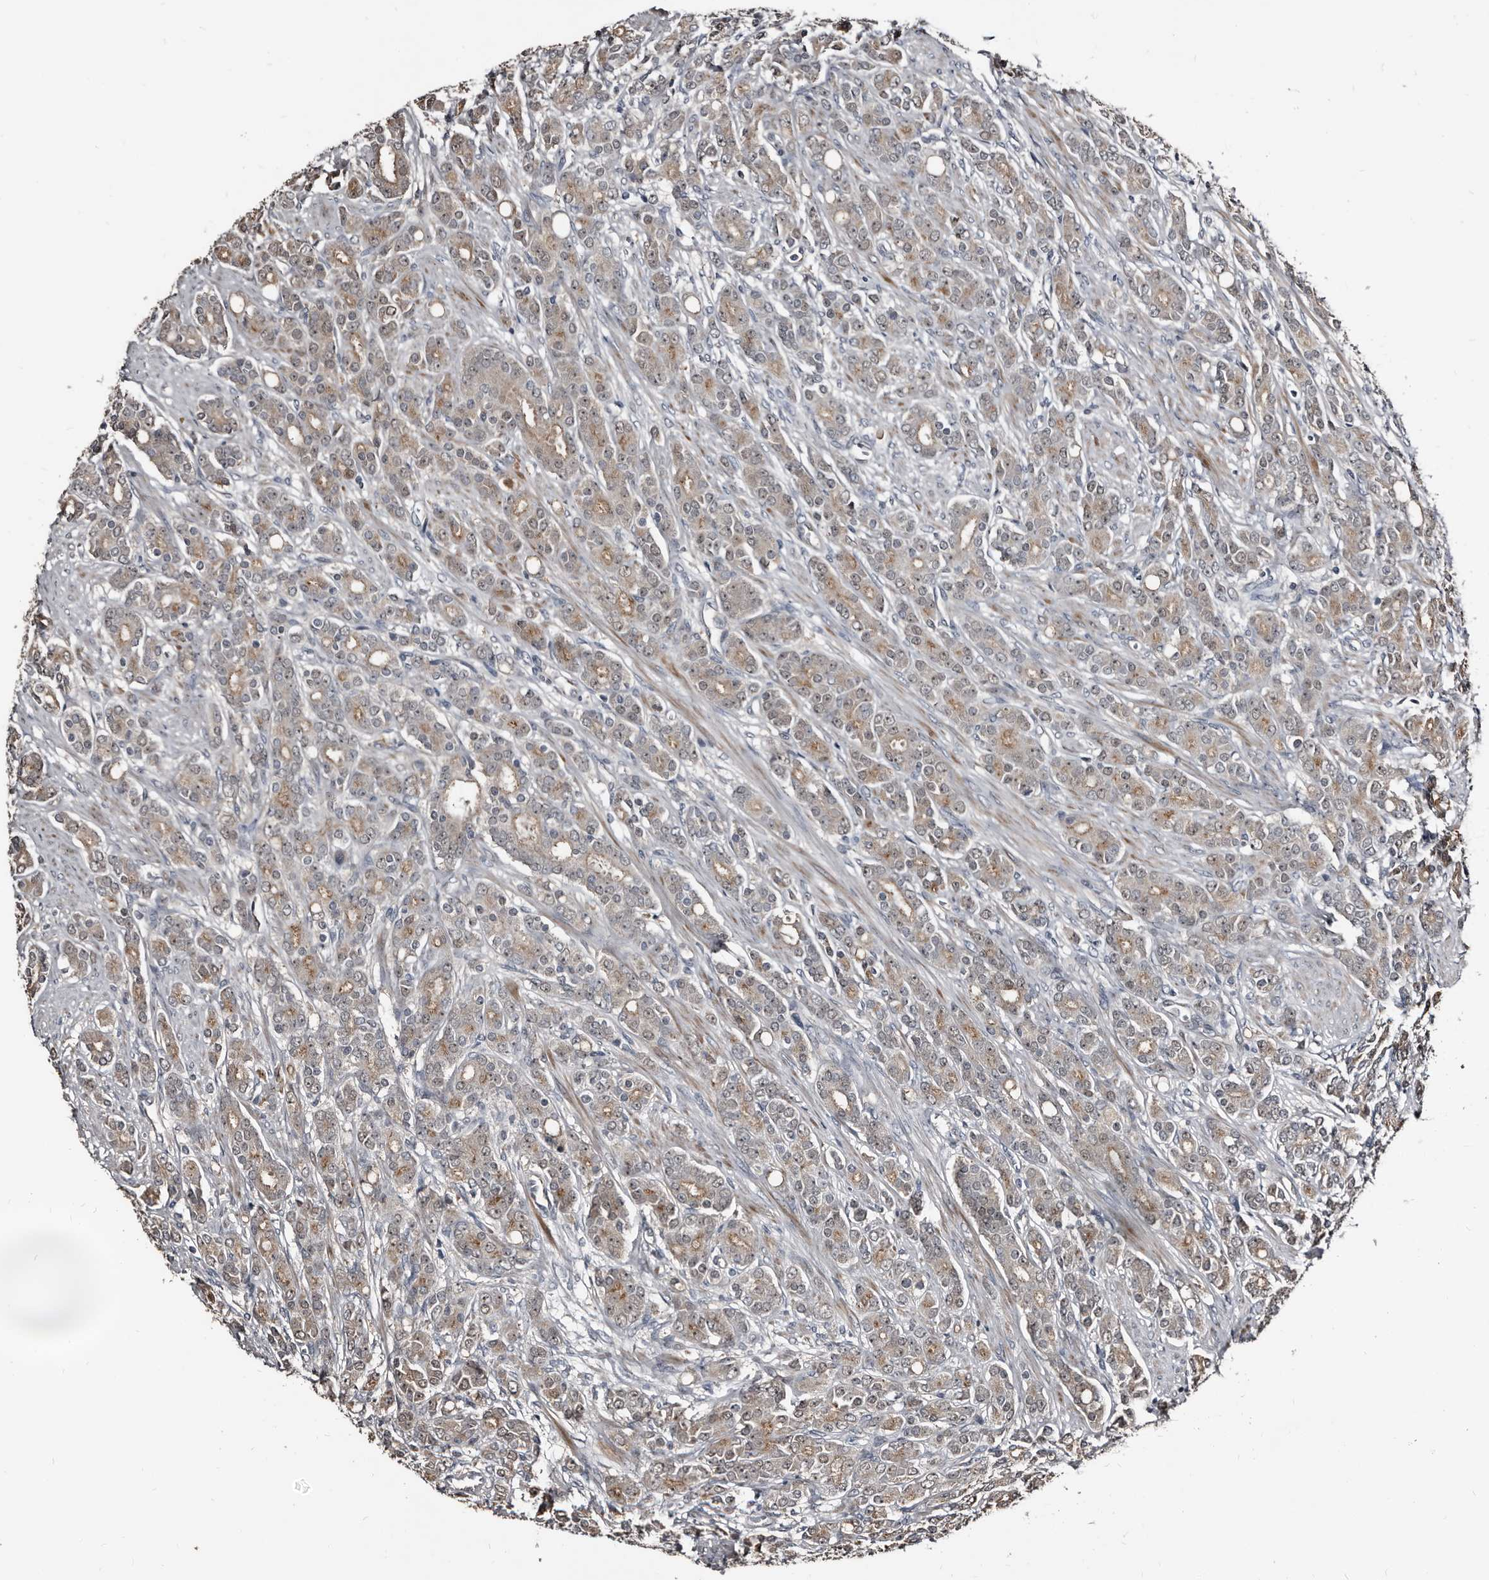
{"staining": {"intensity": "weak", "quantity": "<25%", "location": "cytoplasmic/membranous"}, "tissue": "prostate cancer", "cell_type": "Tumor cells", "image_type": "cancer", "snomed": [{"axis": "morphology", "description": "Adenocarcinoma, High grade"}, {"axis": "topography", "description": "Prostate"}], "caption": "A high-resolution image shows IHC staining of high-grade adenocarcinoma (prostate), which exhibits no significant staining in tumor cells.", "gene": "DHPS", "patient": {"sex": "male", "age": 62}}